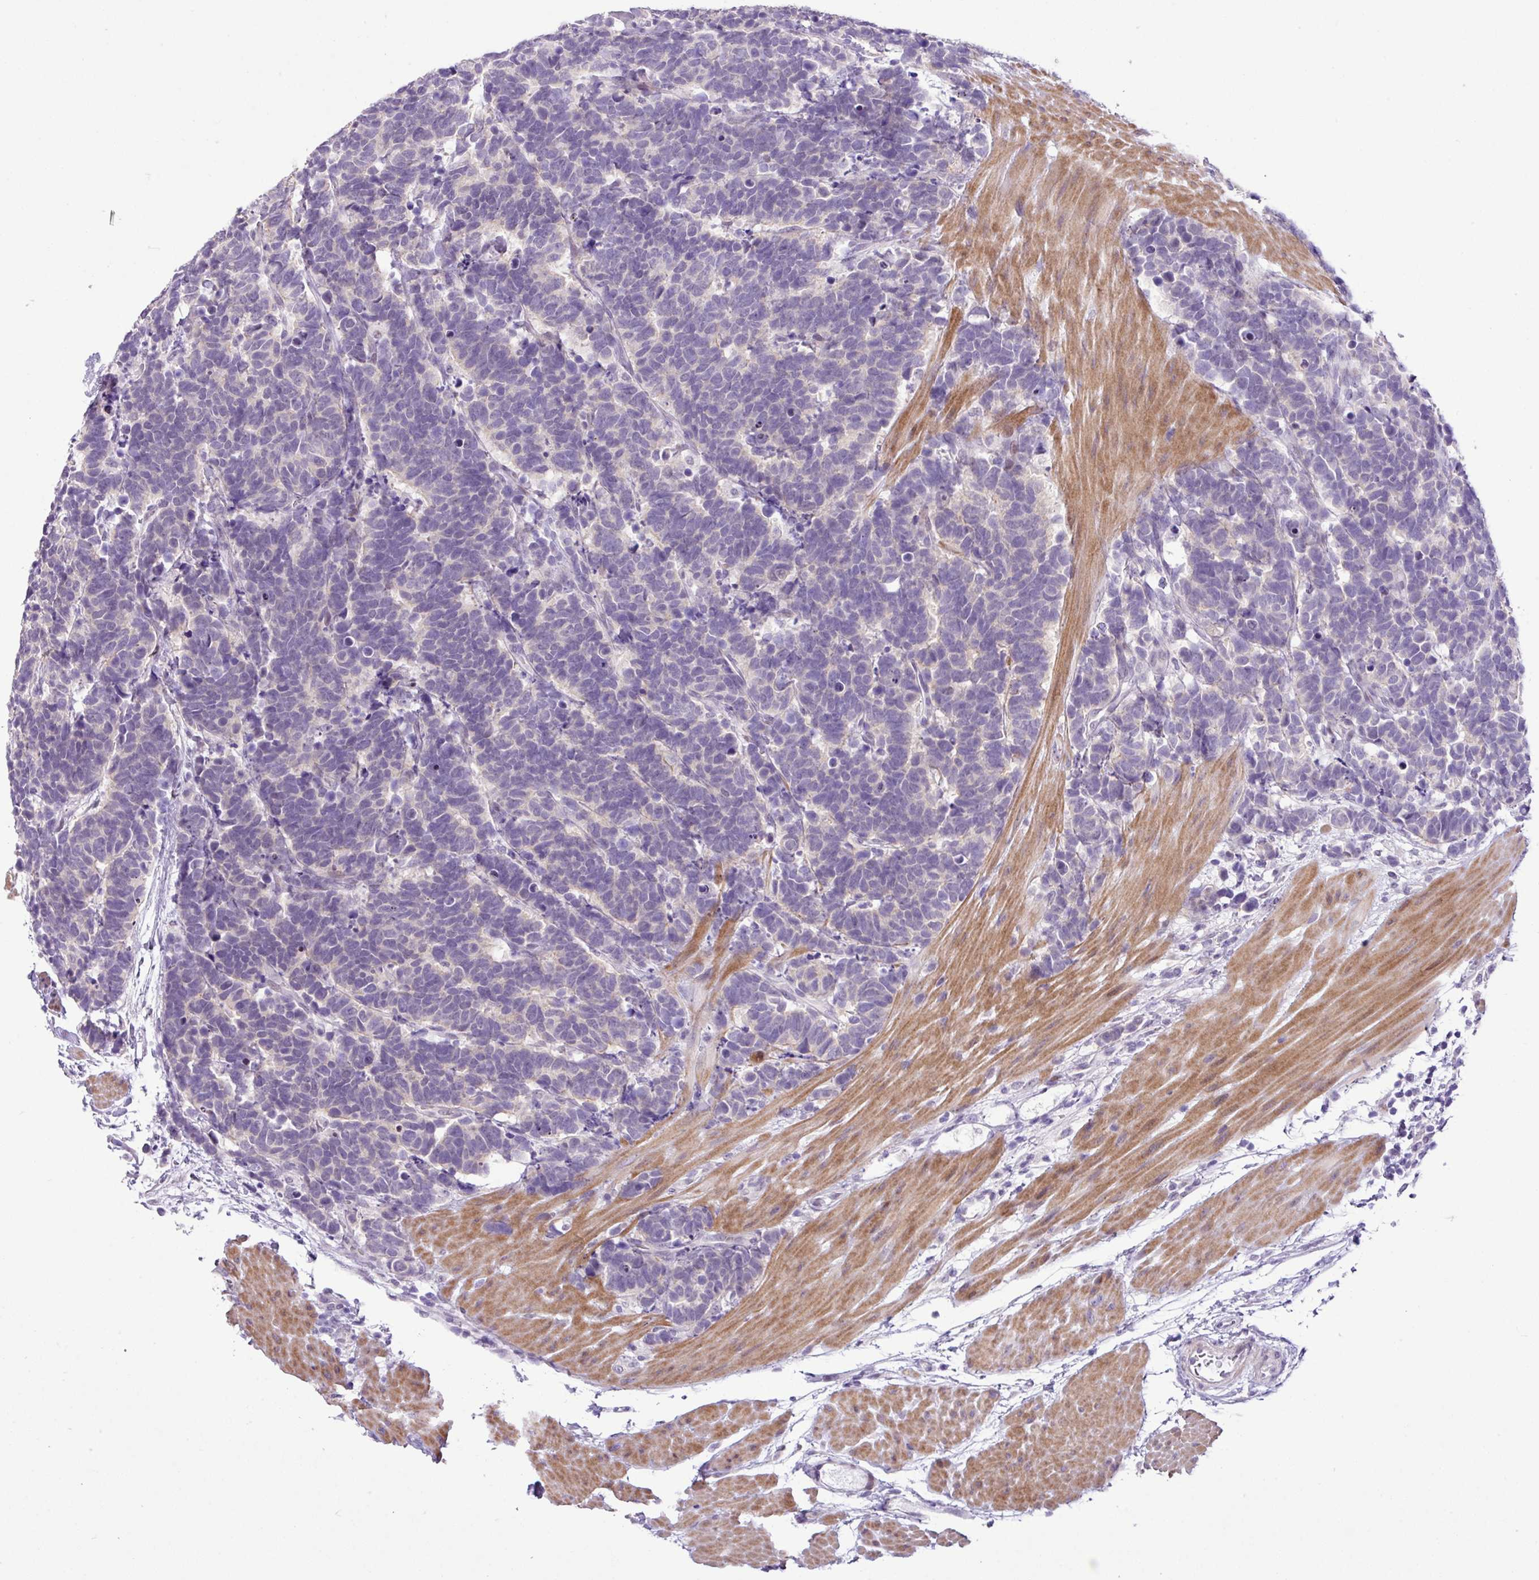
{"staining": {"intensity": "negative", "quantity": "none", "location": "none"}, "tissue": "carcinoid", "cell_type": "Tumor cells", "image_type": "cancer", "snomed": [{"axis": "morphology", "description": "Carcinoma, NOS"}, {"axis": "morphology", "description": "Carcinoid, malignant, NOS"}, {"axis": "topography", "description": "Urinary bladder"}], "caption": "IHC photomicrograph of neoplastic tissue: malignant carcinoid stained with DAB shows no significant protein expression in tumor cells. Brightfield microscopy of immunohistochemistry (IHC) stained with DAB (3,3'-diaminobenzidine) (brown) and hematoxylin (blue), captured at high magnification.", "gene": "YLPM1", "patient": {"sex": "male", "age": 57}}